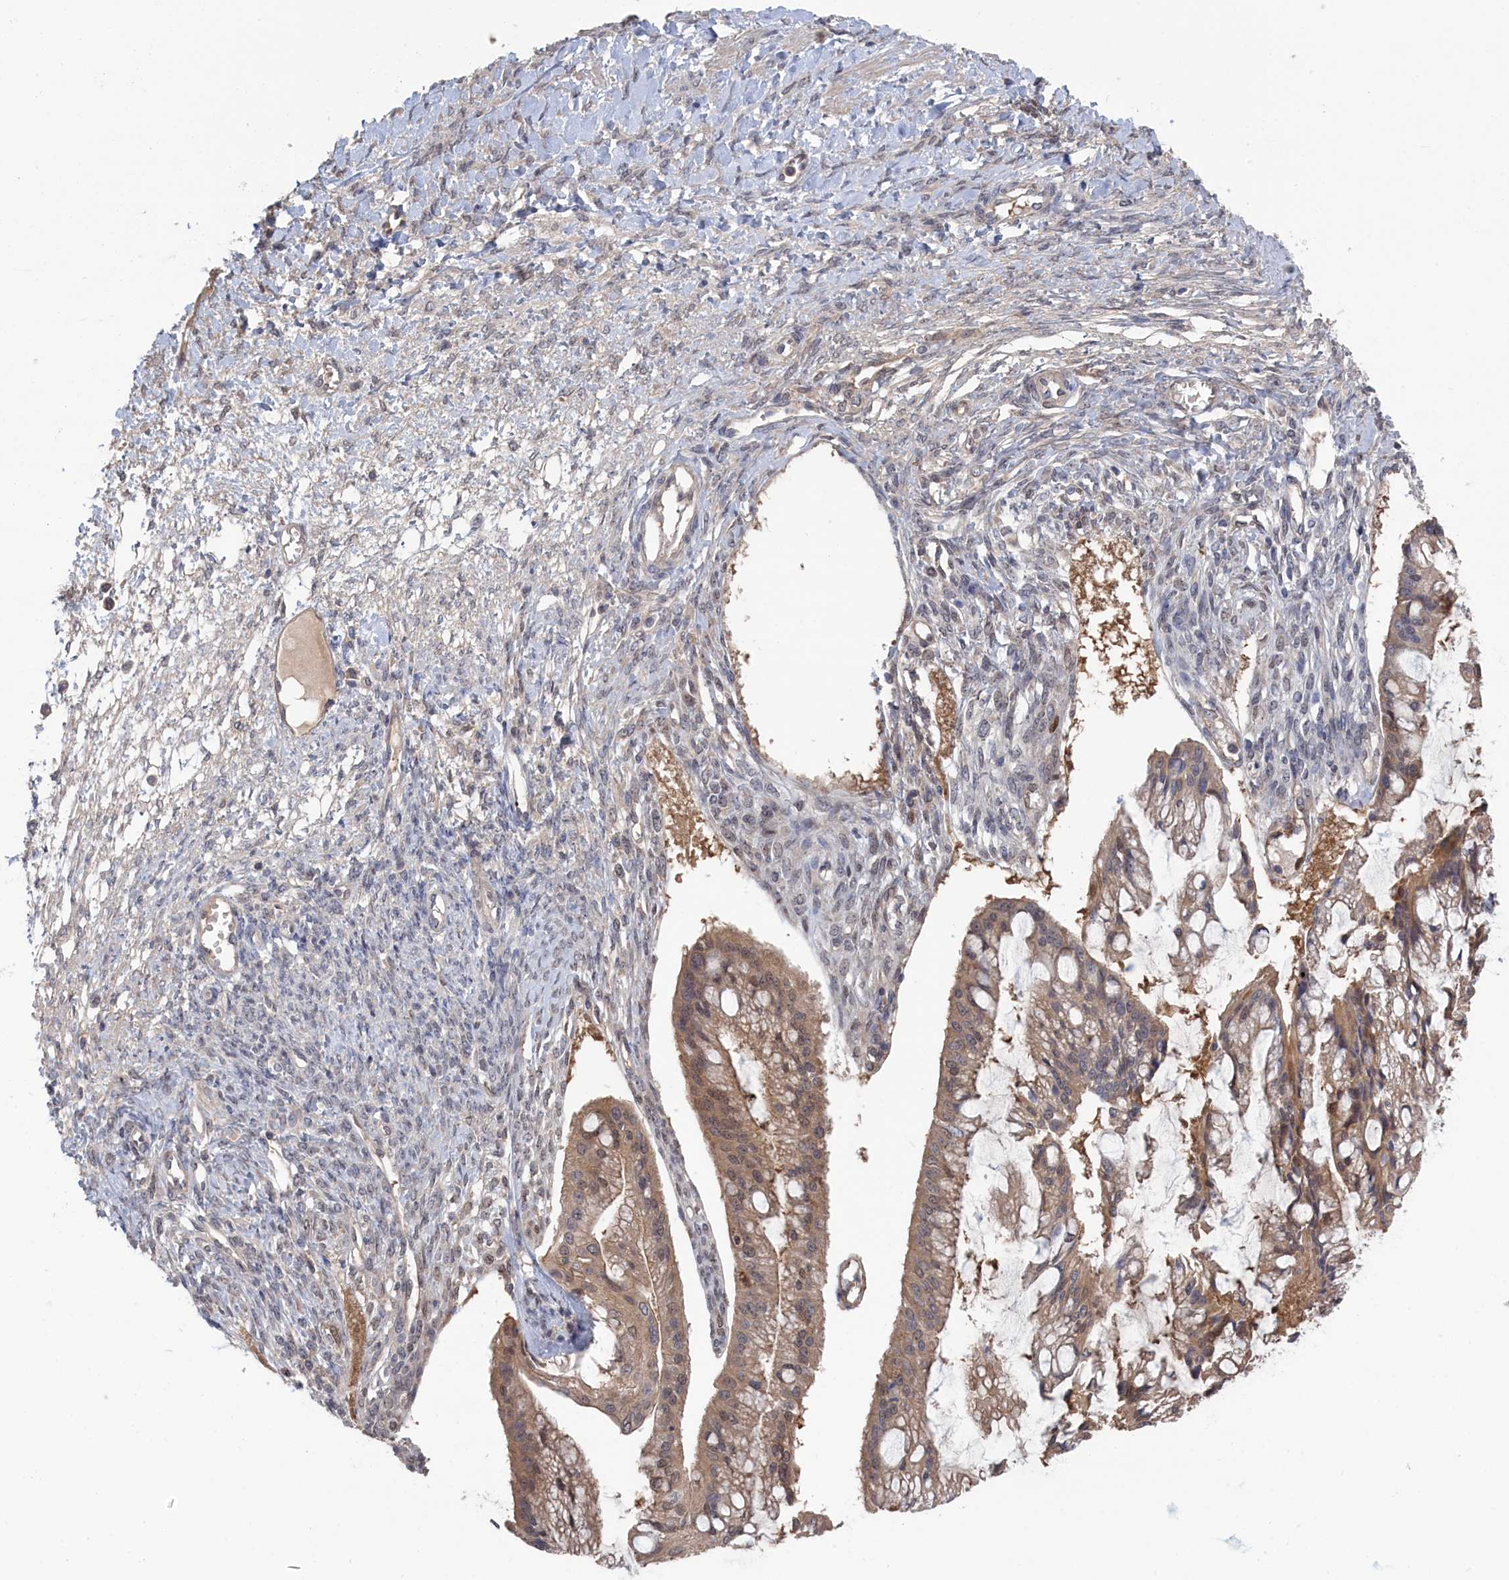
{"staining": {"intensity": "weak", "quantity": "25%-75%", "location": "cytoplasmic/membranous,nuclear"}, "tissue": "ovarian cancer", "cell_type": "Tumor cells", "image_type": "cancer", "snomed": [{"axis": "morphology", "description": "Cystadenocarcinoma, mucinous, NOS"}, {"axis": "topography", "description": "Ovary"}], "caption": "Immunohistochemical staining of ovarian cancer shows weak cytoplasmic/membranous and nuclear protein expression in about 25%-75% of tumor cells.", "gene": "IRGQ", "patient": {"sex": "female", "age": 73}}